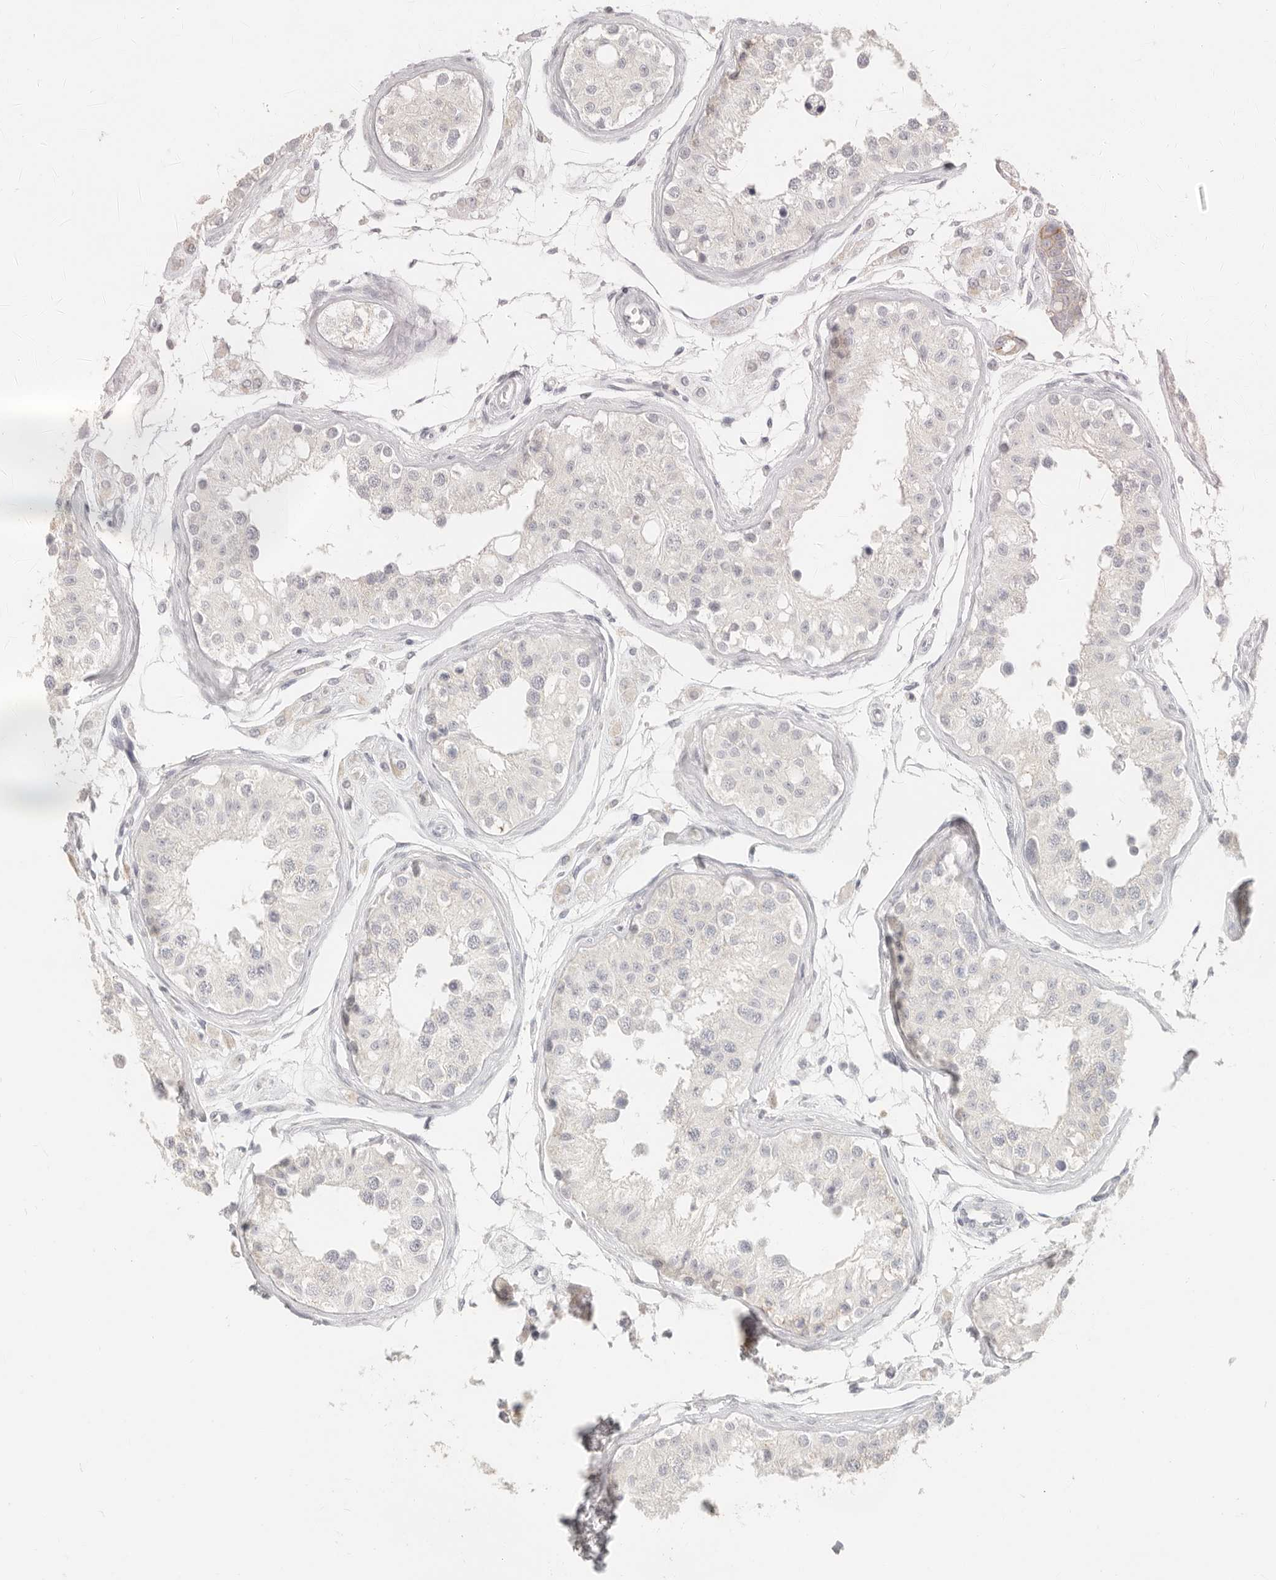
{"staining": {"intensity": "weak", "quantity": "<25%", "location": "cytoplasmic/membranous"}, "tissue": "testis", "cell_type": "Cells in seminiferous ducts", "image_type": "normal", "snomed": [{"axis": "morphology", "description": "Normal tissue, NOS"}, {"axis": "morphology", "description": "Adenocarcinoma, metastatic, NOS"}, {"axis": "topography", "description": "Testis"}], "caption": "Immunohistochemical staining of normal testis displays no significant staining in cells in seminiferous ducts.", "gene": "EPCAM", "patient": {"sex": "male", "age": 26}}